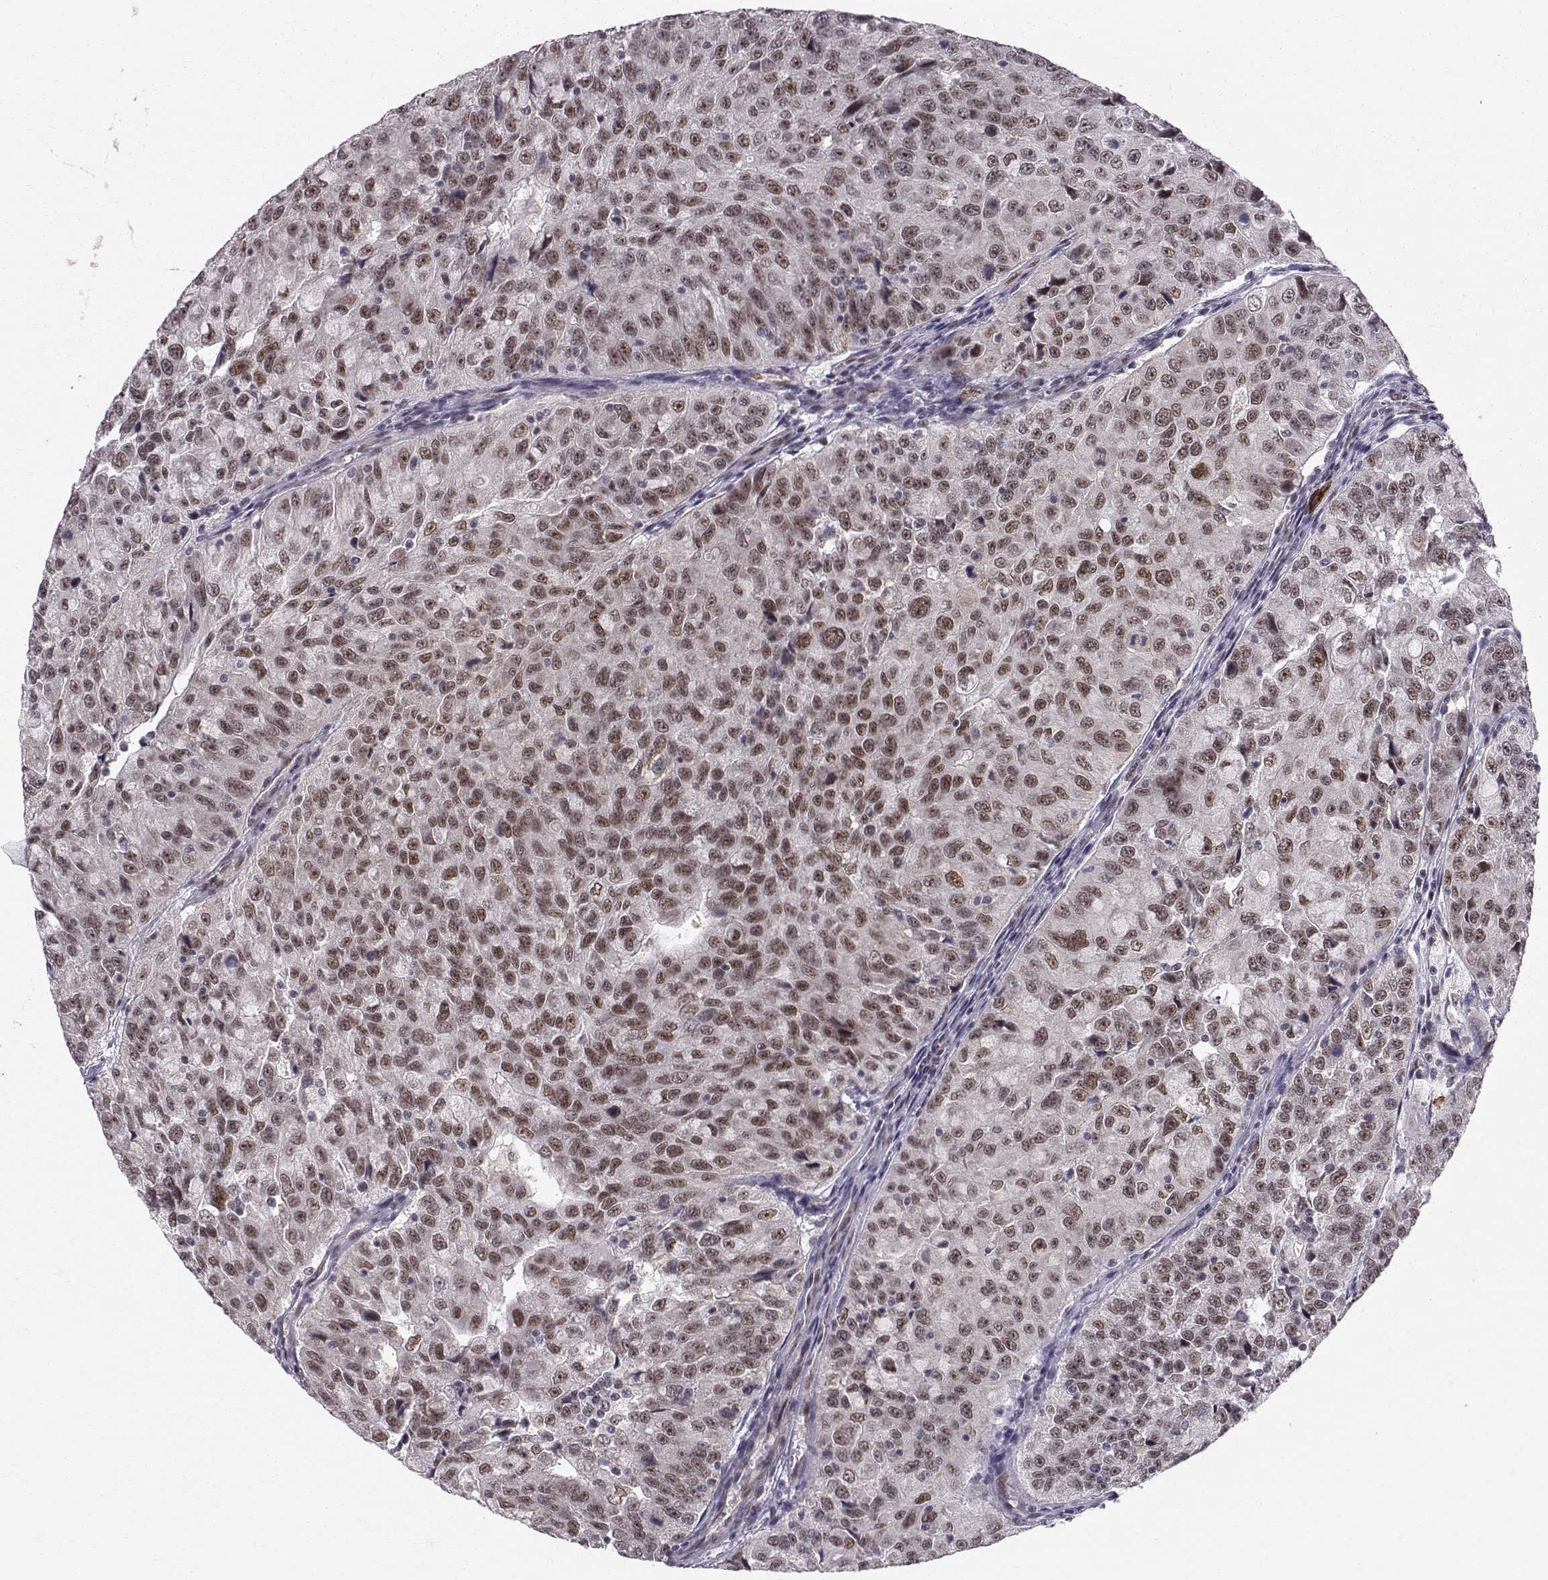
{"staining": {"intensity": "moderate", "quantity": "25%-75%", "location": "nuclear"}, "tissue": "urothelial cancer", "cell_type": "Tumor cells", "image_type": "cancer", "snomed": [{"axis": "morphology", "description": "Urothelial carcinoma, NOS"}, {"axis": "morphology", "description": "Urothelial carcinoma, High grade"}, {"axis": "topography", "description": "Urinary bladder"}], "caption": "Urothelial carcinoma (high-grade) stained with DAB immunohistochemistry shows medium levels of moderate nuclear staining in approximately 25%-75% of tumor cells.", "gene": "RPP38", "patient": {"sex": "female", "age": 73}}